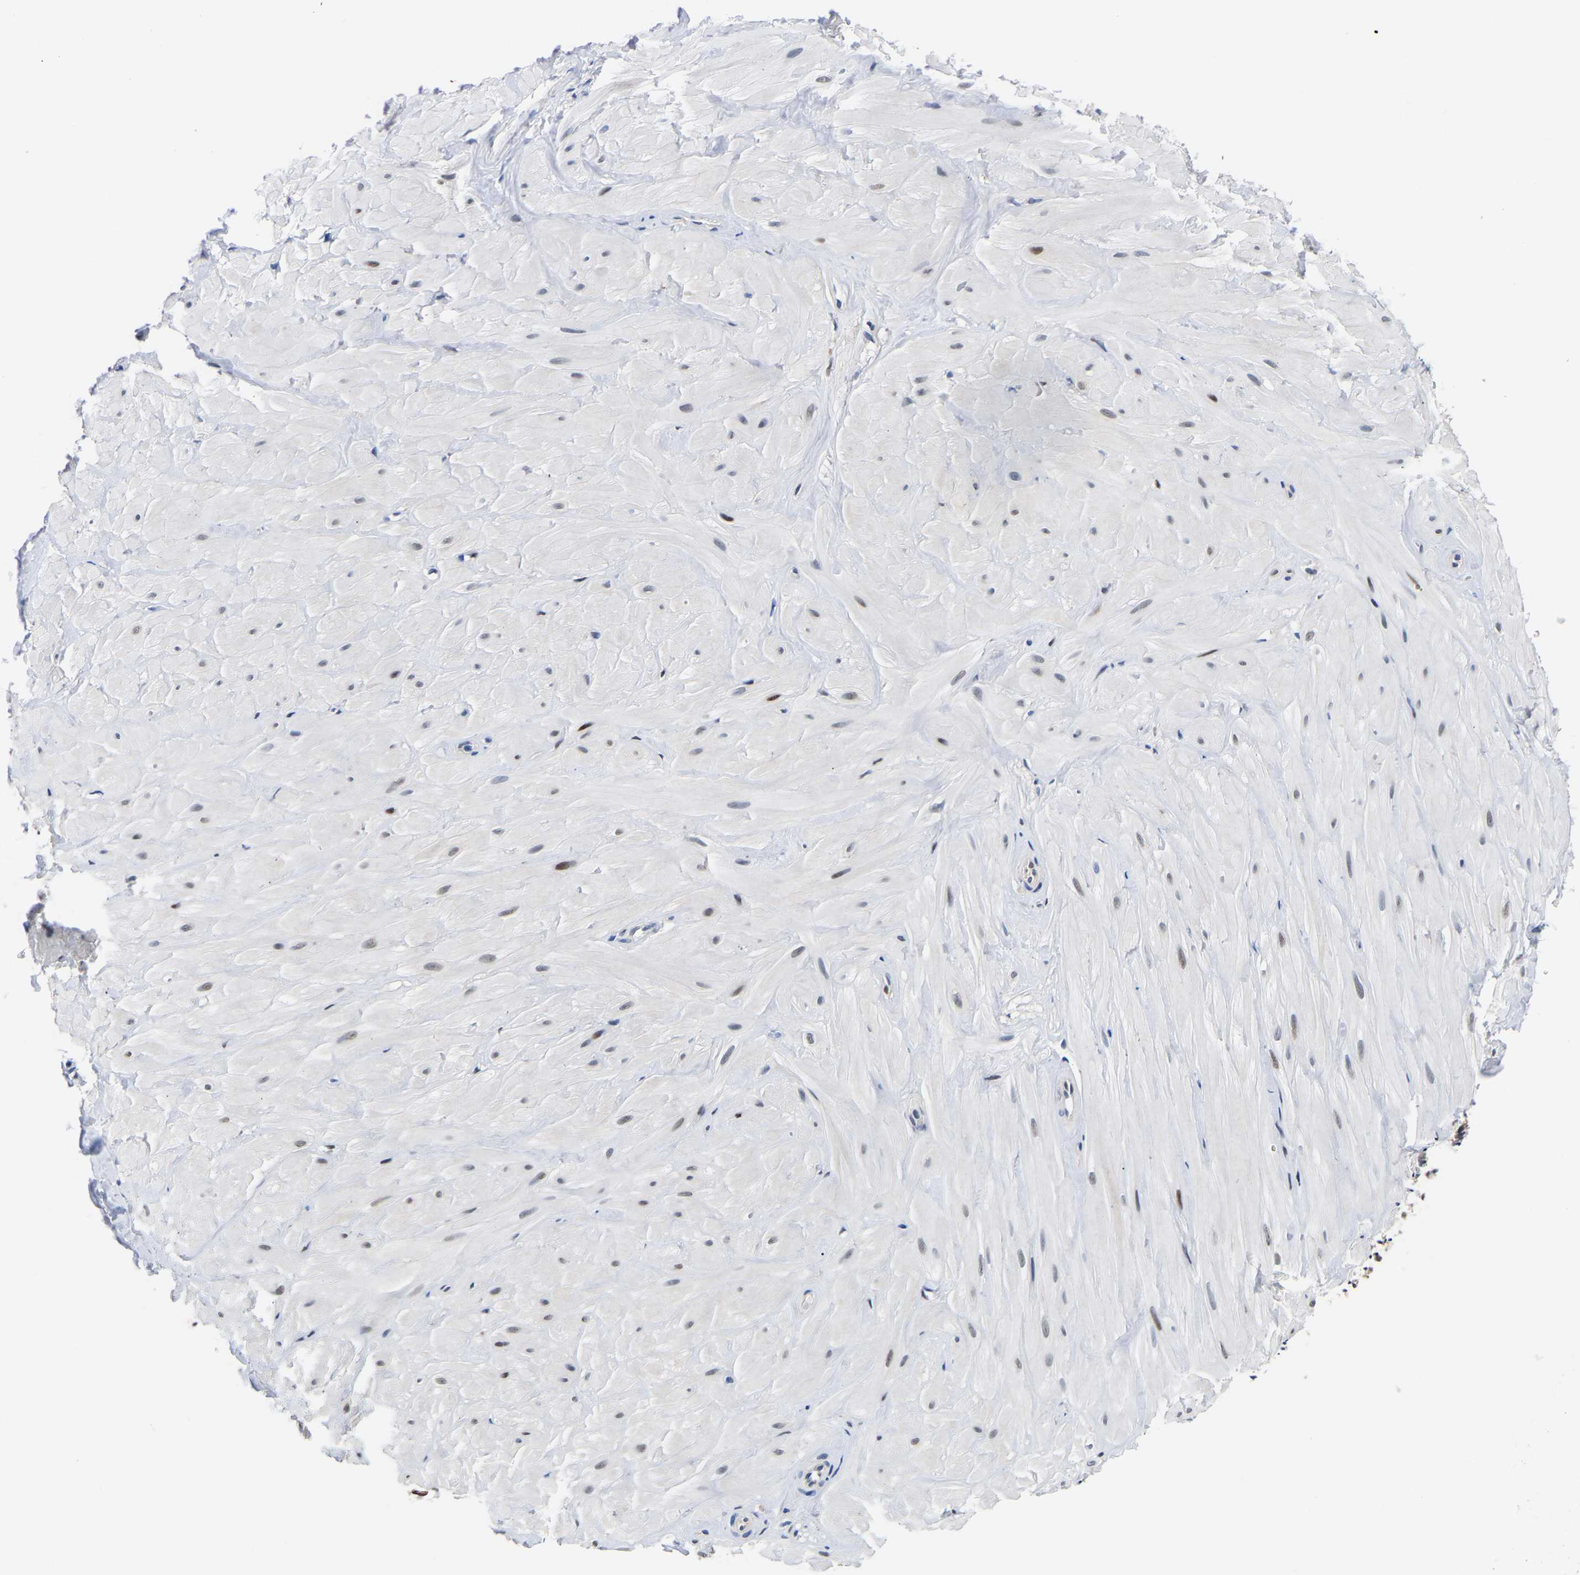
{"staining": {"intensity": "weak", "quantity": ">75%", "location": "nuclear"}, "tissue": "adipose tissue", "cell_type": "Adipocytes", "image_type": "normal", "snomed": [{"axis": "morphology", "description": "Normal tissue, NOS"}, {"axis": "topography", "description": "Adipose tissue"}, {"axis": "topography", "description": "Vascular tissue"}, {"axis": "topography", "description": "Peripheral nerve tissue"}], "caption": "Protein staining of normal adipose tissue demonstrates weak nuclear expression in about >75% of adipocytes. Nuclei are stained in blue.", "gene": "PTRHD1", "patient": {"sex": "male", "age": 25}}